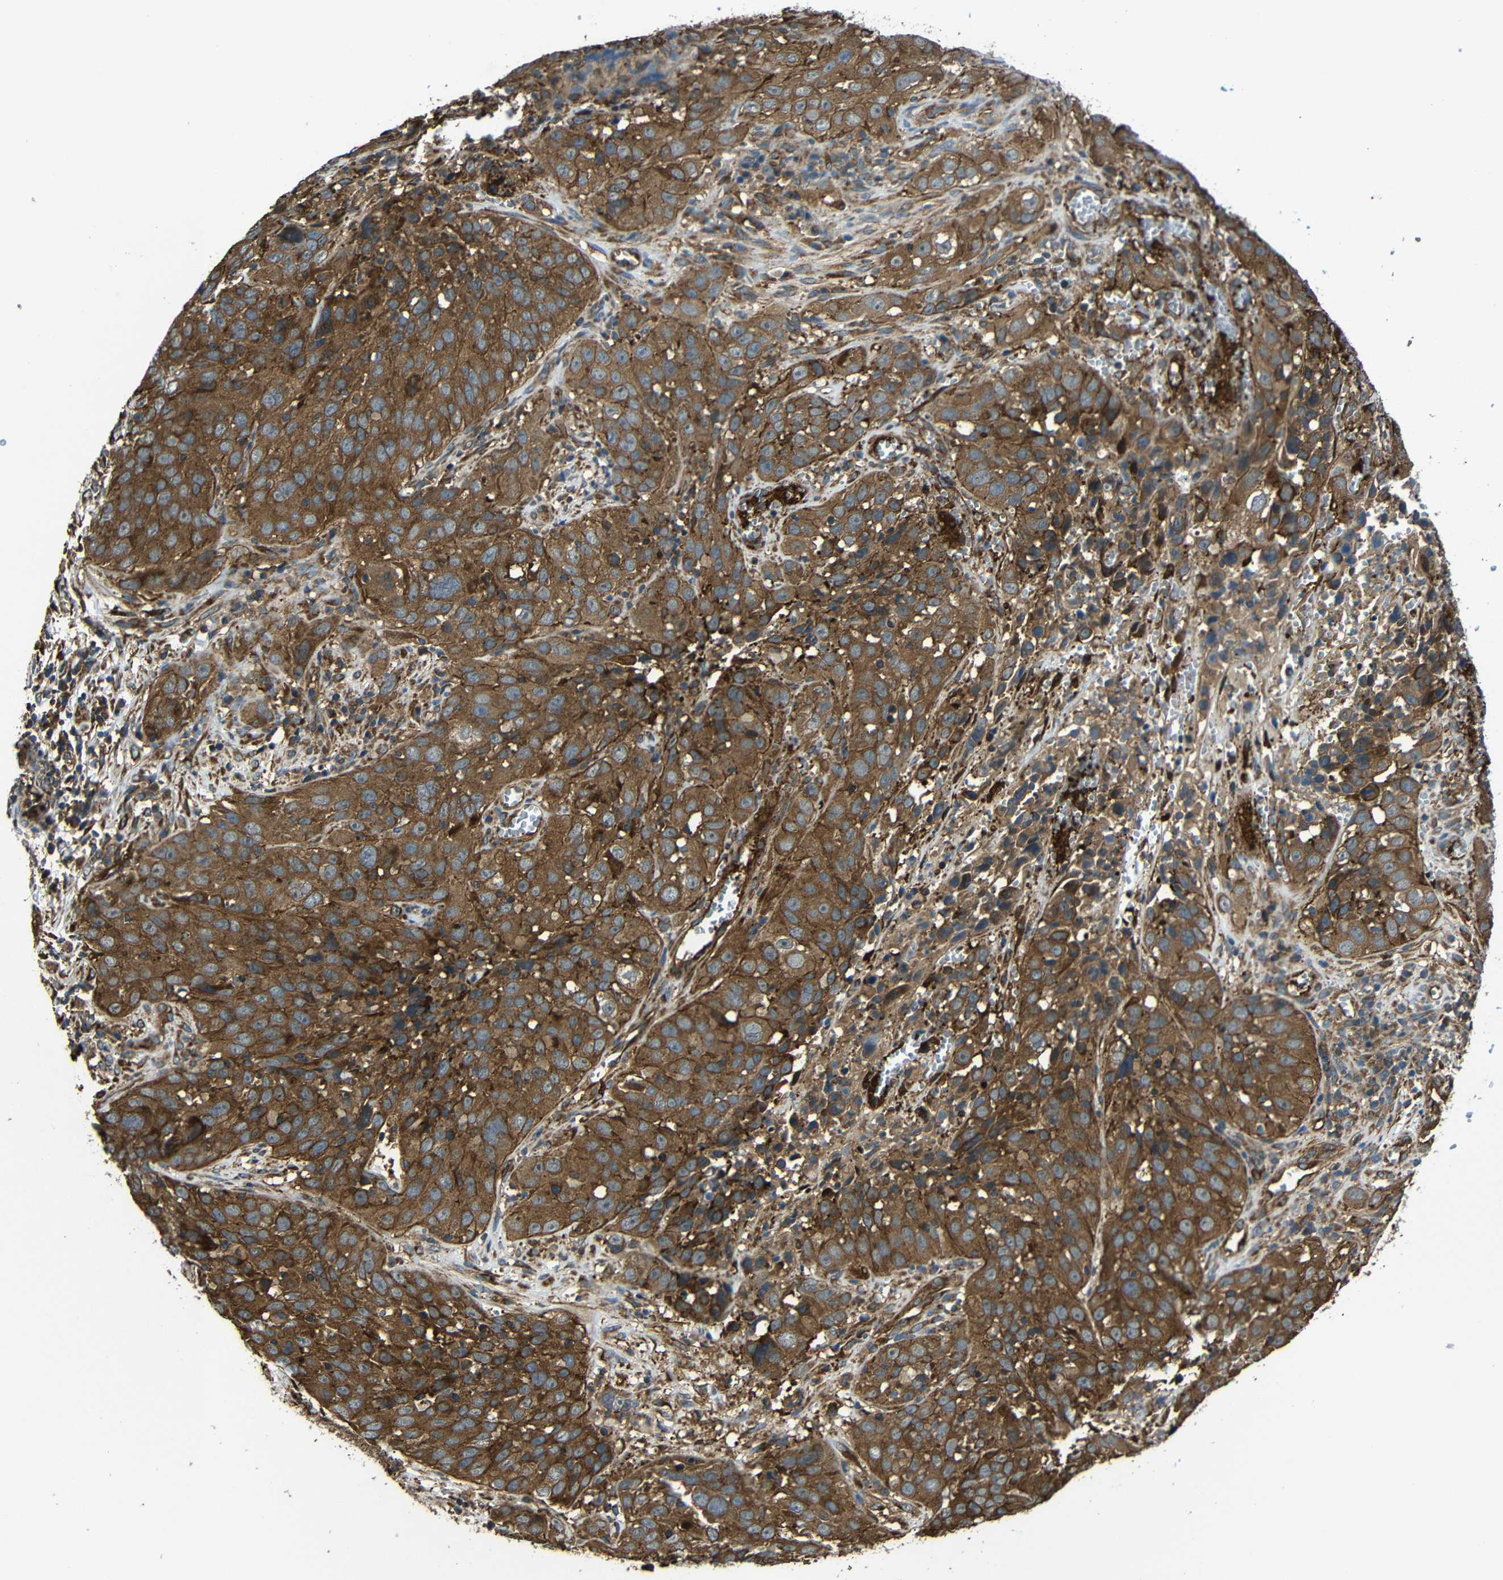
{"staining": {"intensity": "moderate", "quantity": ">75%", "location": "cytoplasmic/membranous"}, "tissue": "cervical cancer", "cell_type": "Tumor cells", "image_type": "cancer", "snomed": [{"axis": "morphology", "description": "Squamous cell carcinoma, NOS"}, {"axis": "topography", "description": "Cervix"}], "caption": "Human cervical cancer (squamous cell carcinoma) stained with a brown dye demonstrates moderate cytoplasmic/membranous positive staining in about >75% of tumor cells.", "gene": "PTCH1", "patient": {"sex": "female", "age": 32}}